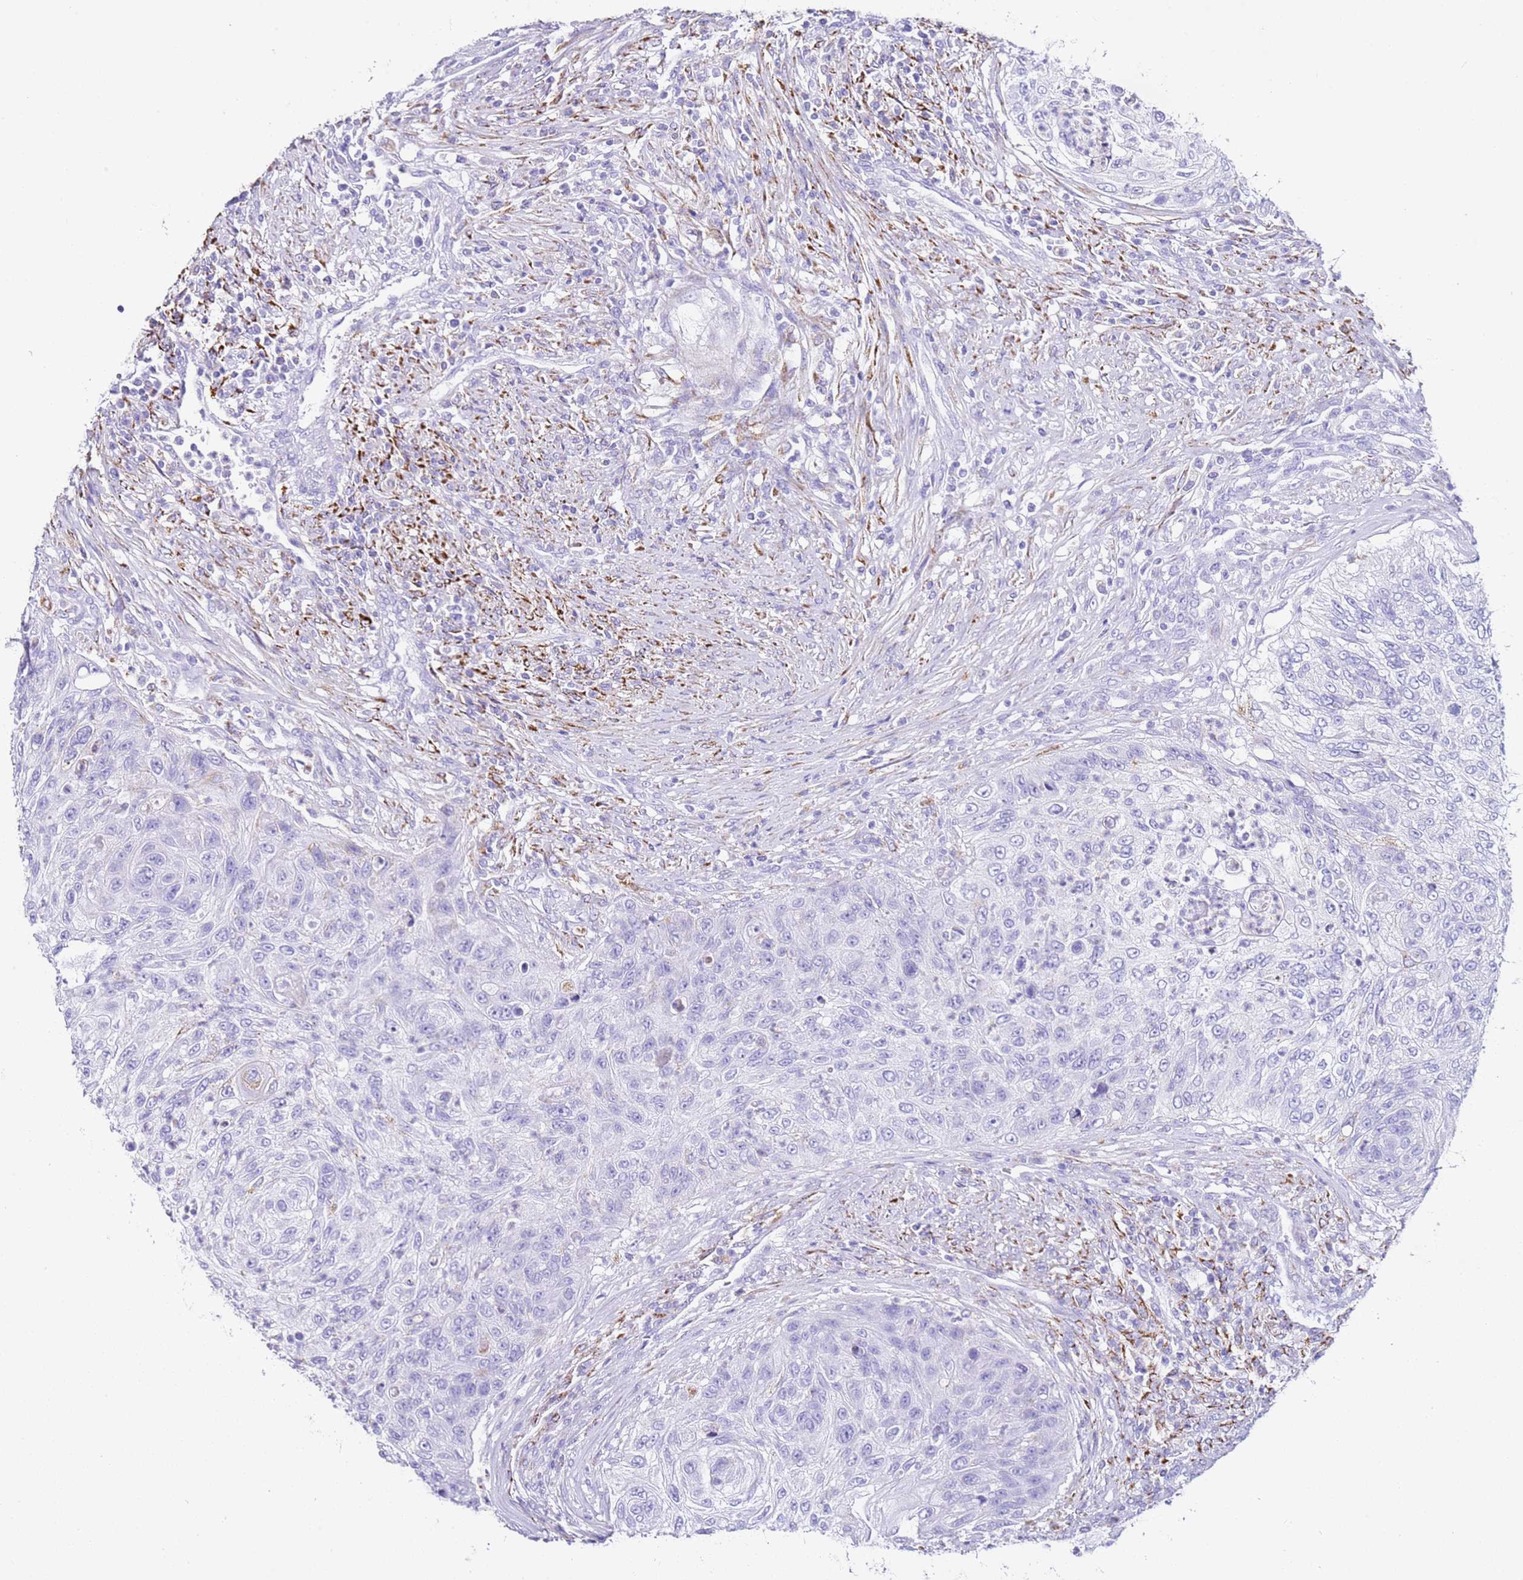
{"staining": {"intensity": "negative", "quantity": "none", "location": "none"}, "tissue": "urothelial cancer", "cell_type": "Tumor cells", "image_type": "cancer", "snomed": [{"axis": "morphology", "description": "Urothelial carcinoma, High grade"}, {"axis": "topography", "description": "Urinary bladder"}], "caption": "High power microscopy image of an immunohistochemistry (IHC) micrograph of urothelial cancer, revealing no significant positivity in tumor cells.", "gene": "PTBP2", "patient": {"sex": "female", "age": 60}}